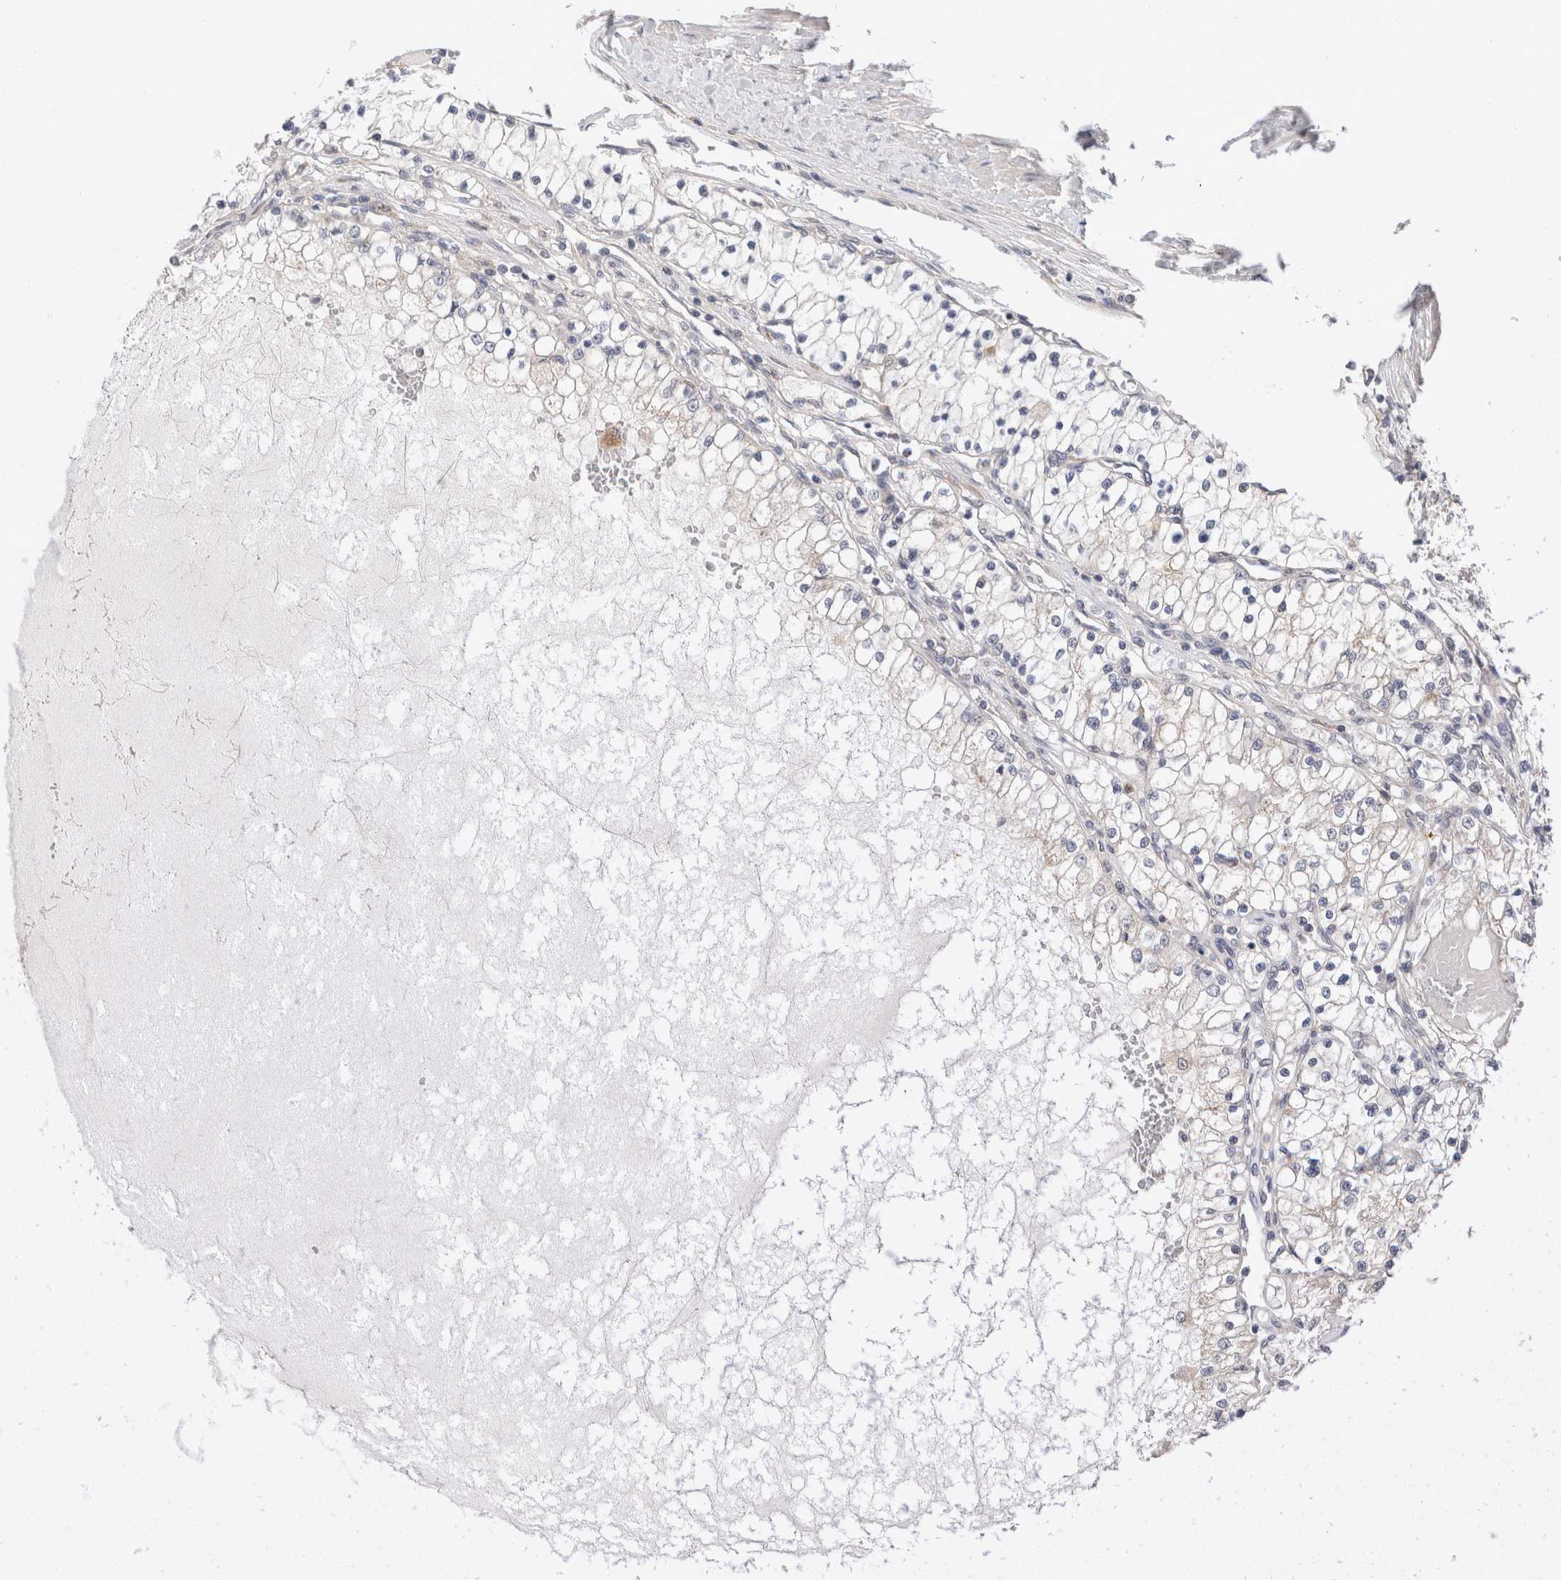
{"staining": {"intensity": "negative", "quantity": "none", "location": "none"}, "tissue": "renal cancer", "cell_type": "Tumor cells", "image_type": "cancer", "snomed": [{"axis": "morphology", "description": "Adenocarcinoma, NOS"}, {"axis": "topography", "description": "Kidney"}], "caption": "The micrograph demonstrates no staining of tumor cells in adenocarcinoma (renal).", "gene": "SGK1", "patient": {"sex": "male", "age": 68}}